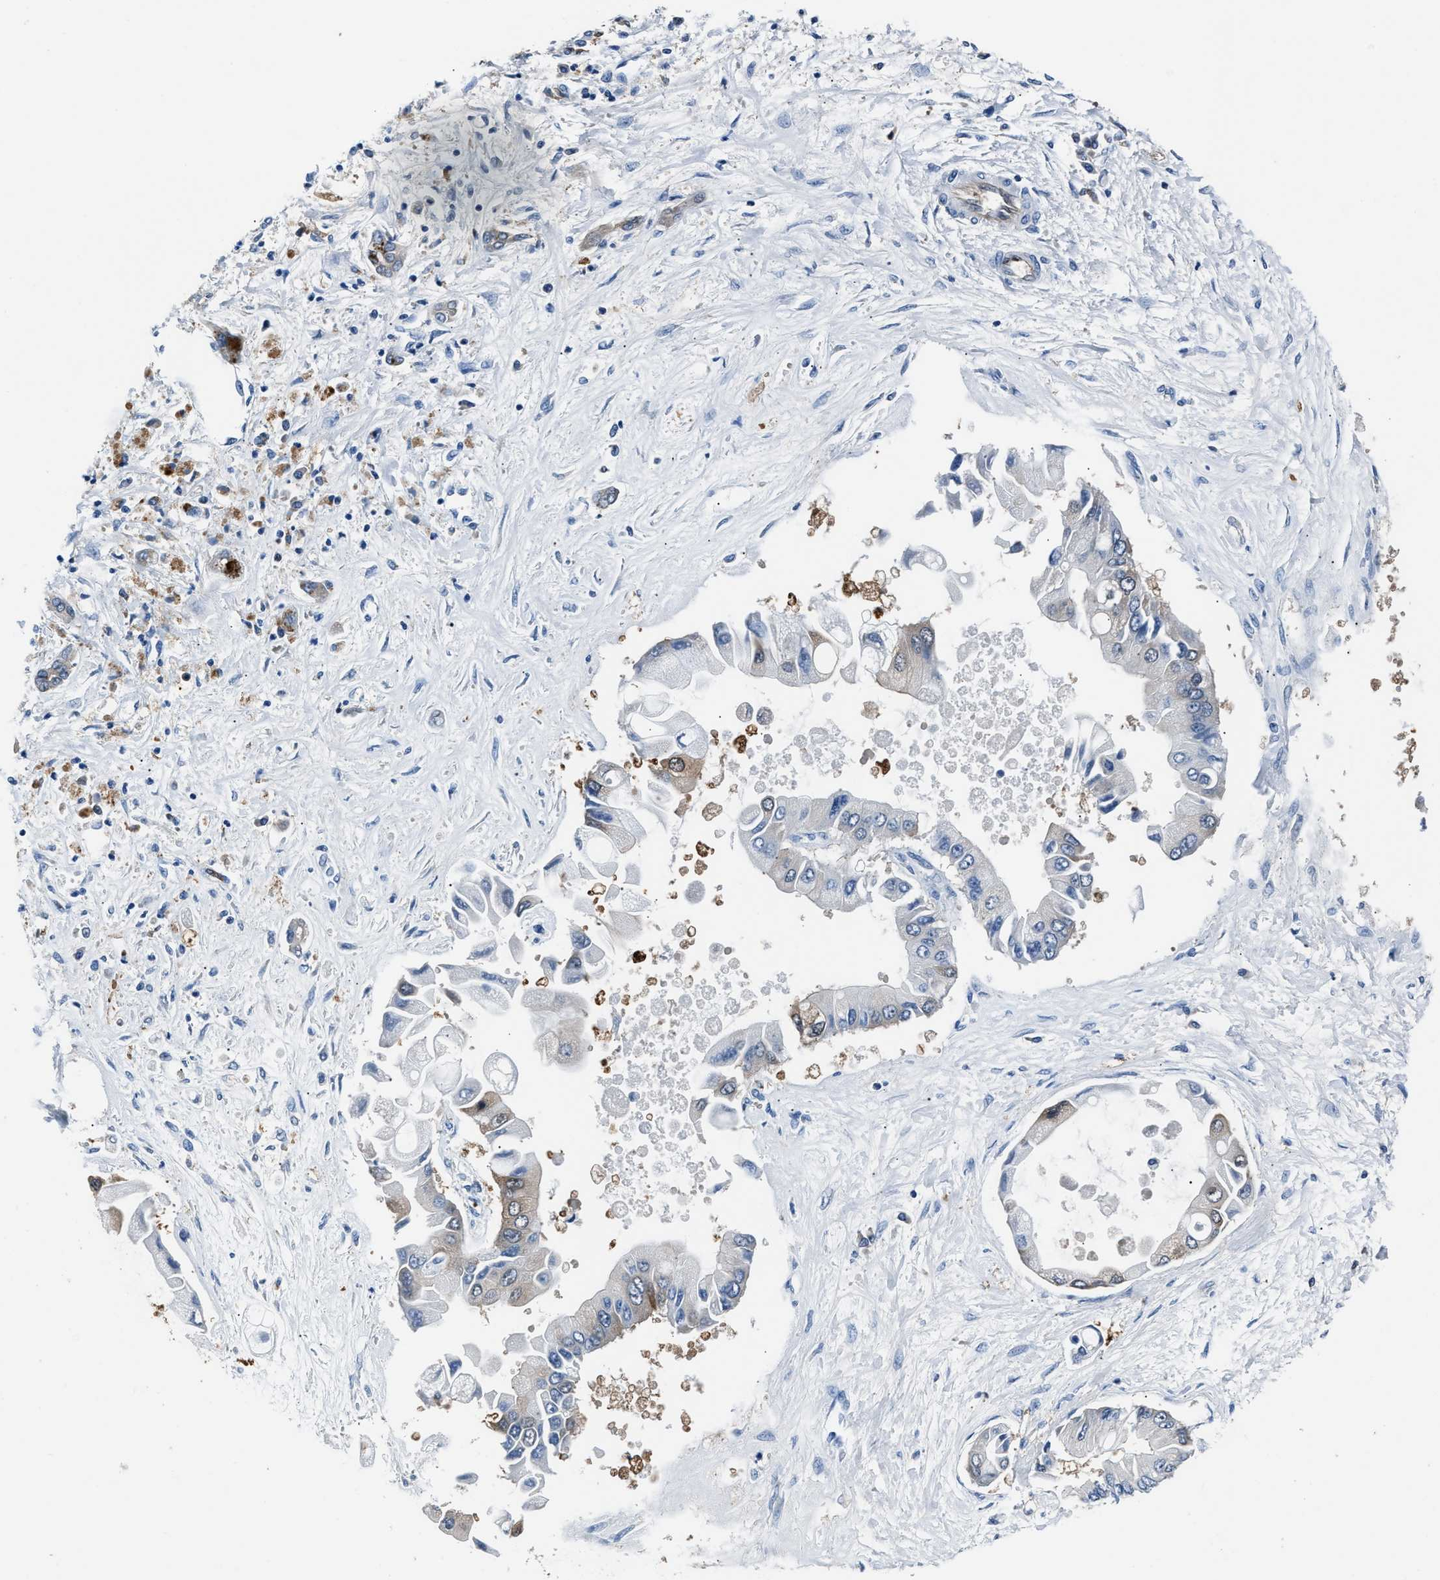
{"staining": {"intensity": "negative", "quantity": "none", "location": "none"}, "tissue": "liver cancer", "cell_type": "Tumor cells", "image_type": "cancer", "snomed": [{"axis": "morphology", "description": "Cholangiocarcinoma"}, {"axis": "topography", "description": "Liver"}], "caption": "DAB (3,3'-diaminobenzidine) immunohistochemical staining of liver cancer exhibits no significant staining in tumor cells. (Brightfield microscopy of DAB immunohistochemistry (IHC) at high magnification).", "gene": "PPA1", "patient": {"sex": "male", "age": 50}}